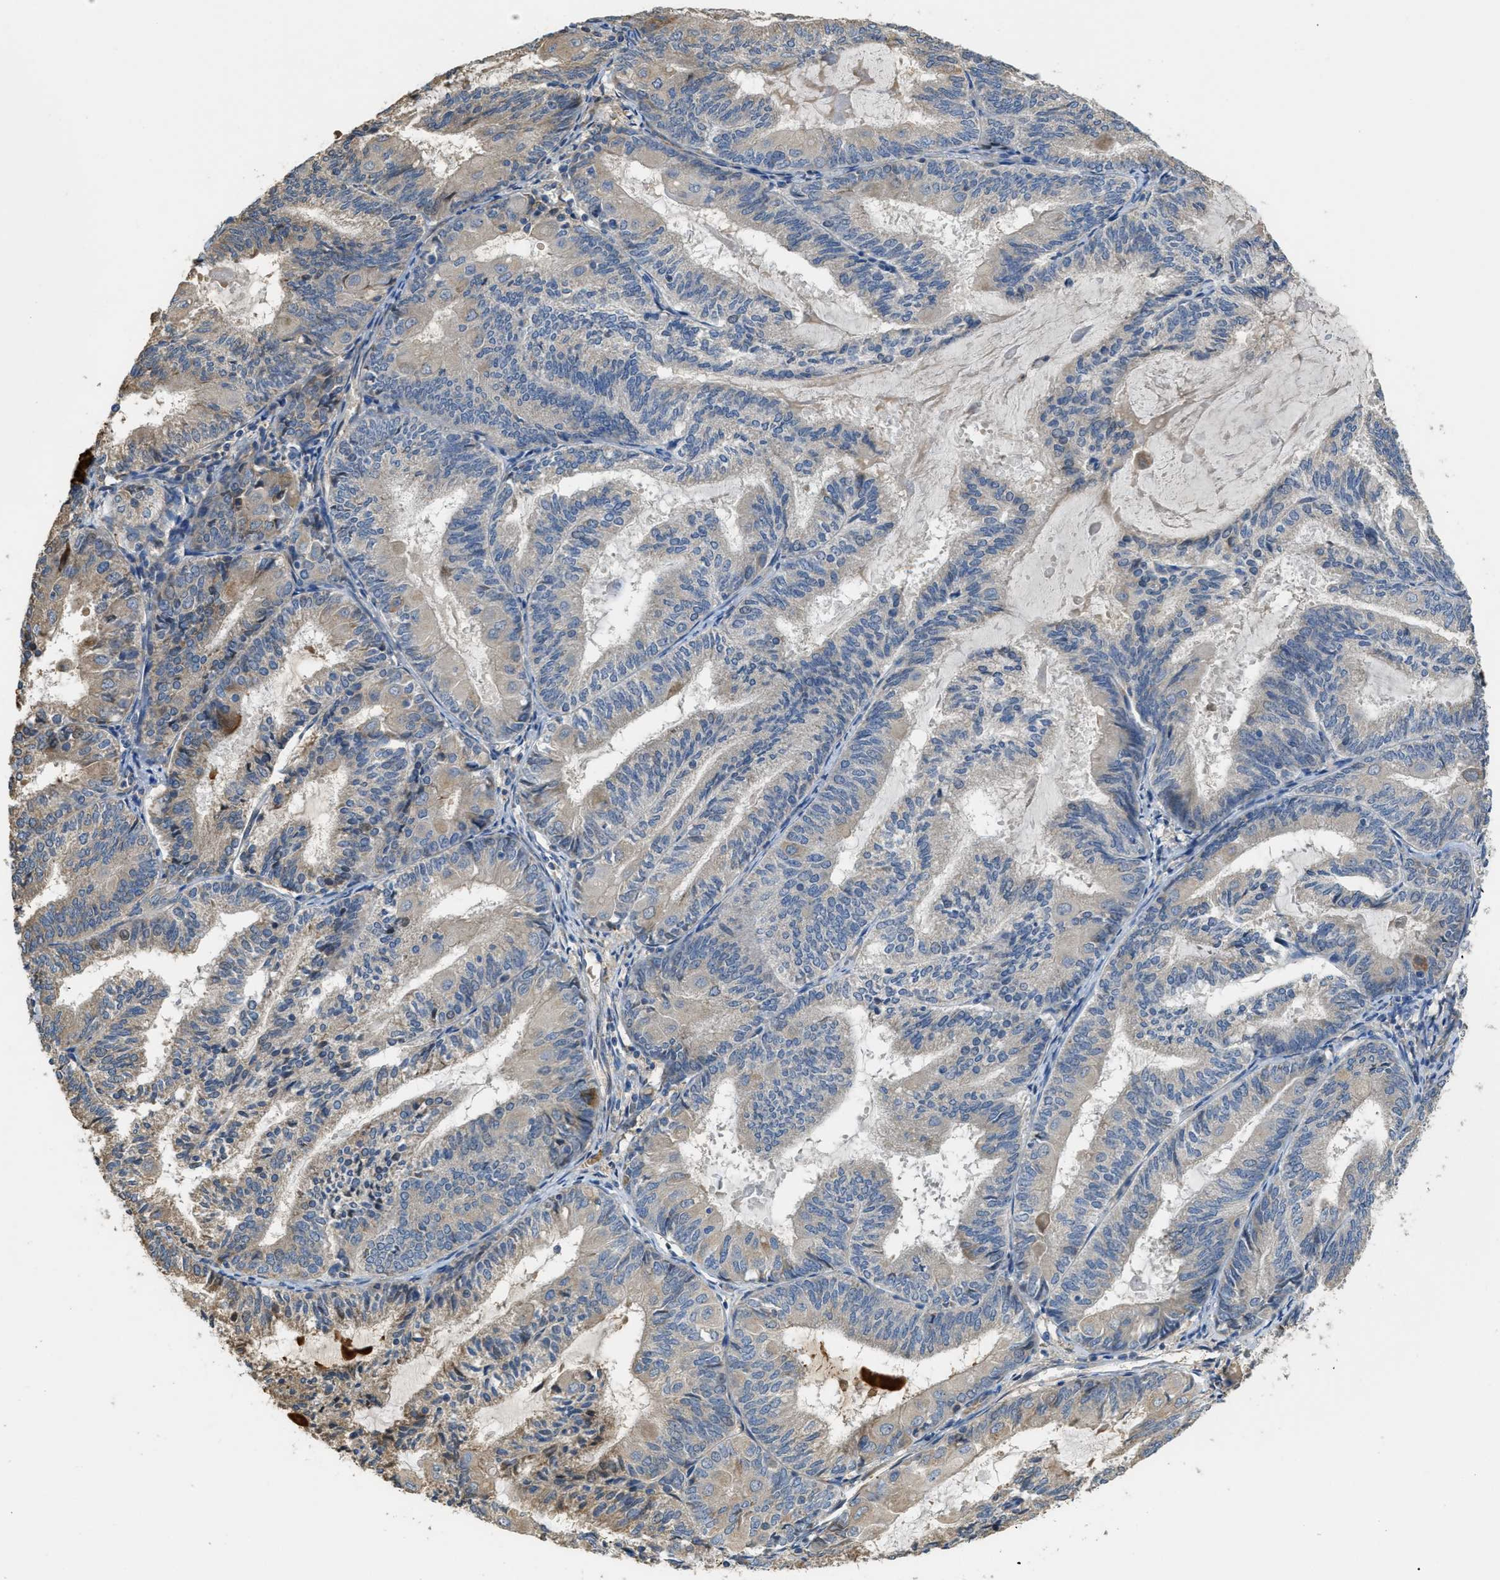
{"staining": {"intensity": "weak", "quantity": "<25%", "location": "cytoplasmic/membranous"}, "tissue": "endometrial cancer", "cell_type": "Tumor cells", "image_type": "cancer", "snomed": [{"axis": "morphology", "description": "Adenocarcinoma, NOS"}, {"axis": "topography", "description": "Endometrium"}], "caption": "A high-resolution image shows immunohistochemistry (IHC) staining of endometrial cancer, which demonstrates no significant expression in tumor cells.", "gene": "RIPK2", "patient": {"sex": "female", "age": 81}}